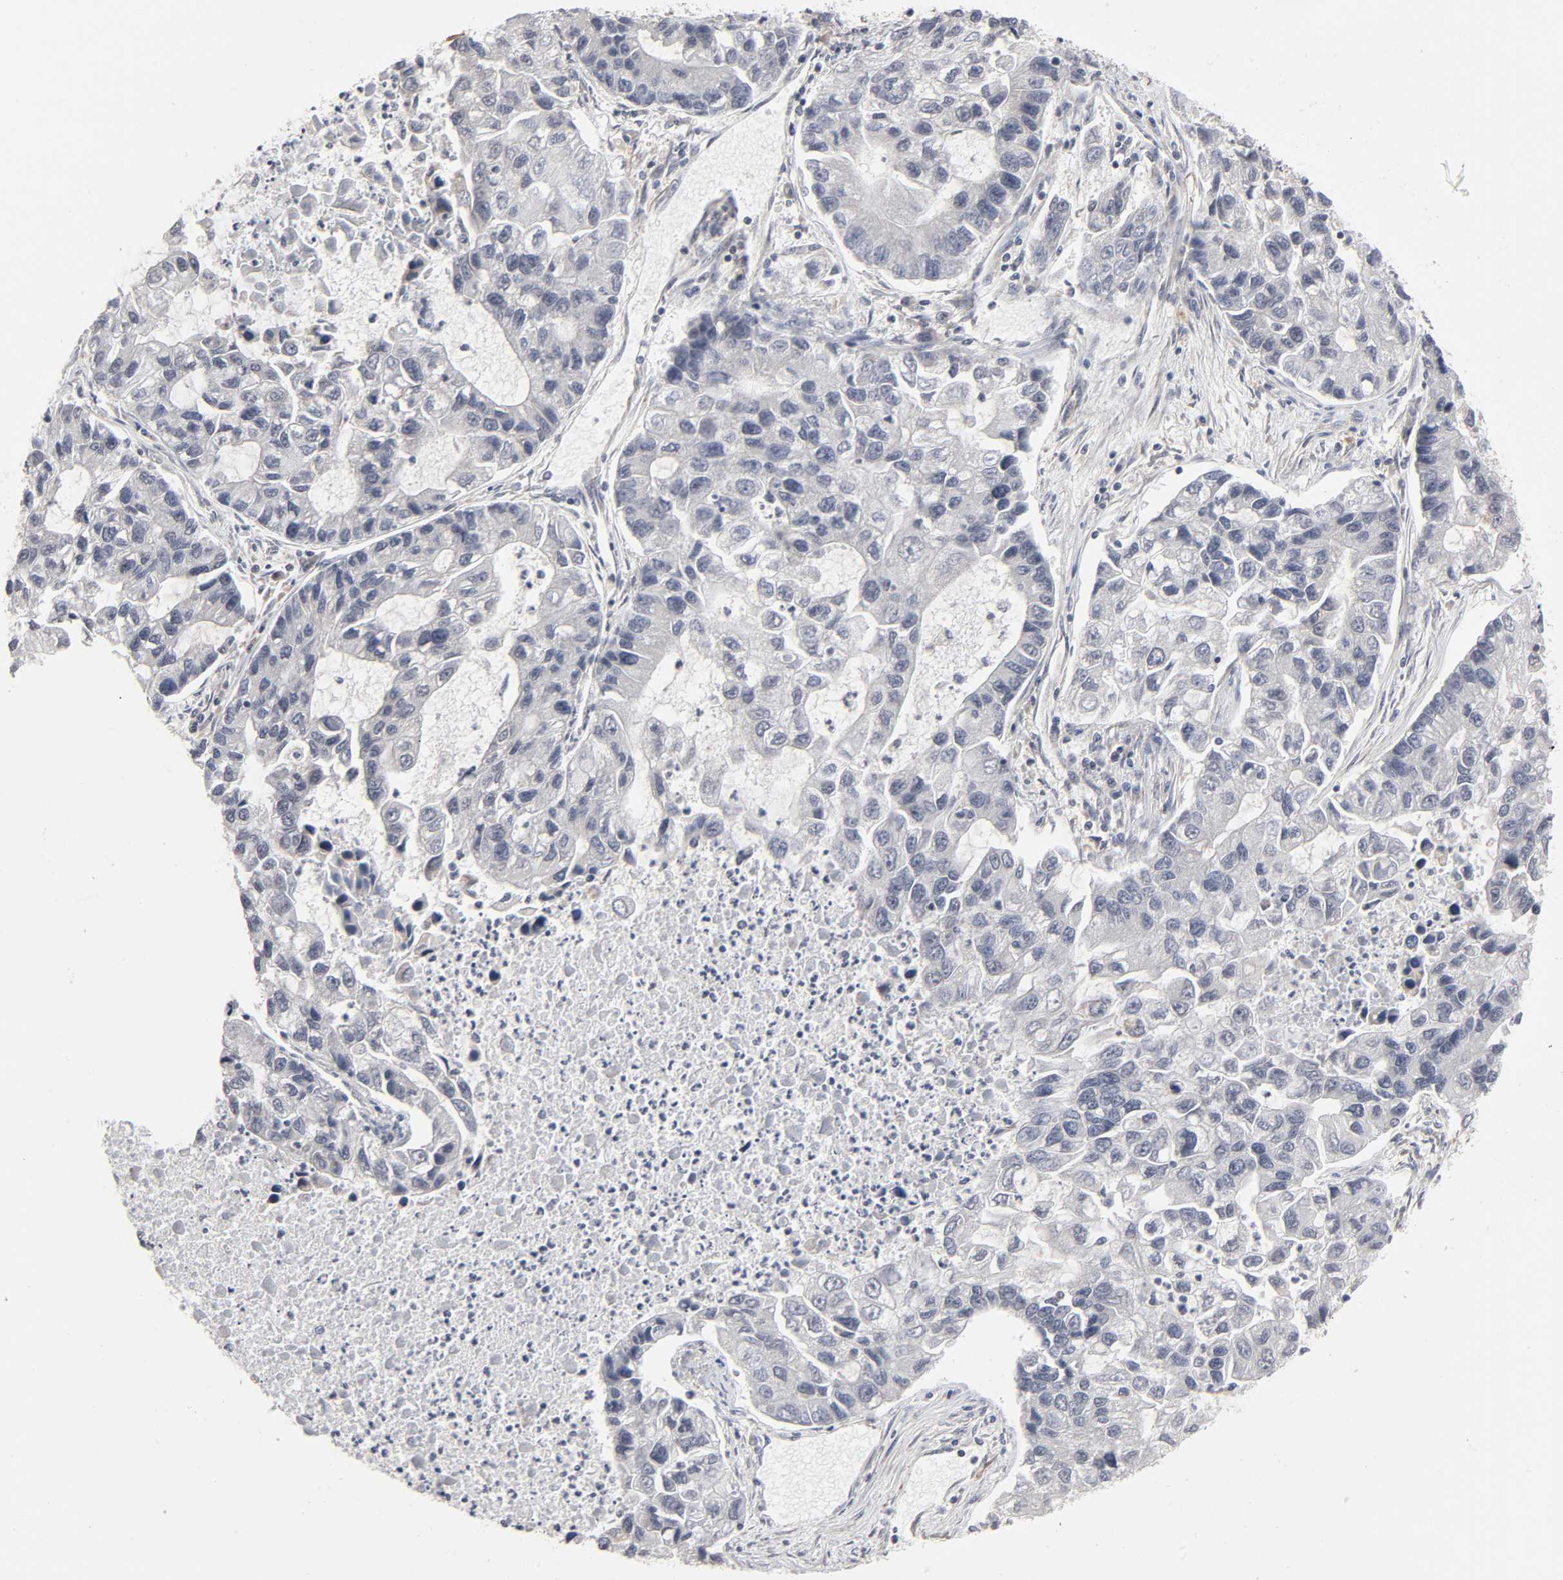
{"staining": {"intensity": "negative", "quantity": "none", "location": "none"}, "tissue": "lung cancer", "cell_type": "Tumor cells", "image_type": "cancer", "snomed": [{"axis": "morphology", "description": "Adenocarcinoma, NOS"}, {"axis": "topography", "description": "Lung"}], "caption": "Photomicrograph shows no protein staining in tumor cells of lung cancer (adenocarcinoma) tissue. (DAB immunohistochemistry with hematoxylin counter stain).", "gene": "AUH", "patient": {"sex": "female", "age": 51}}